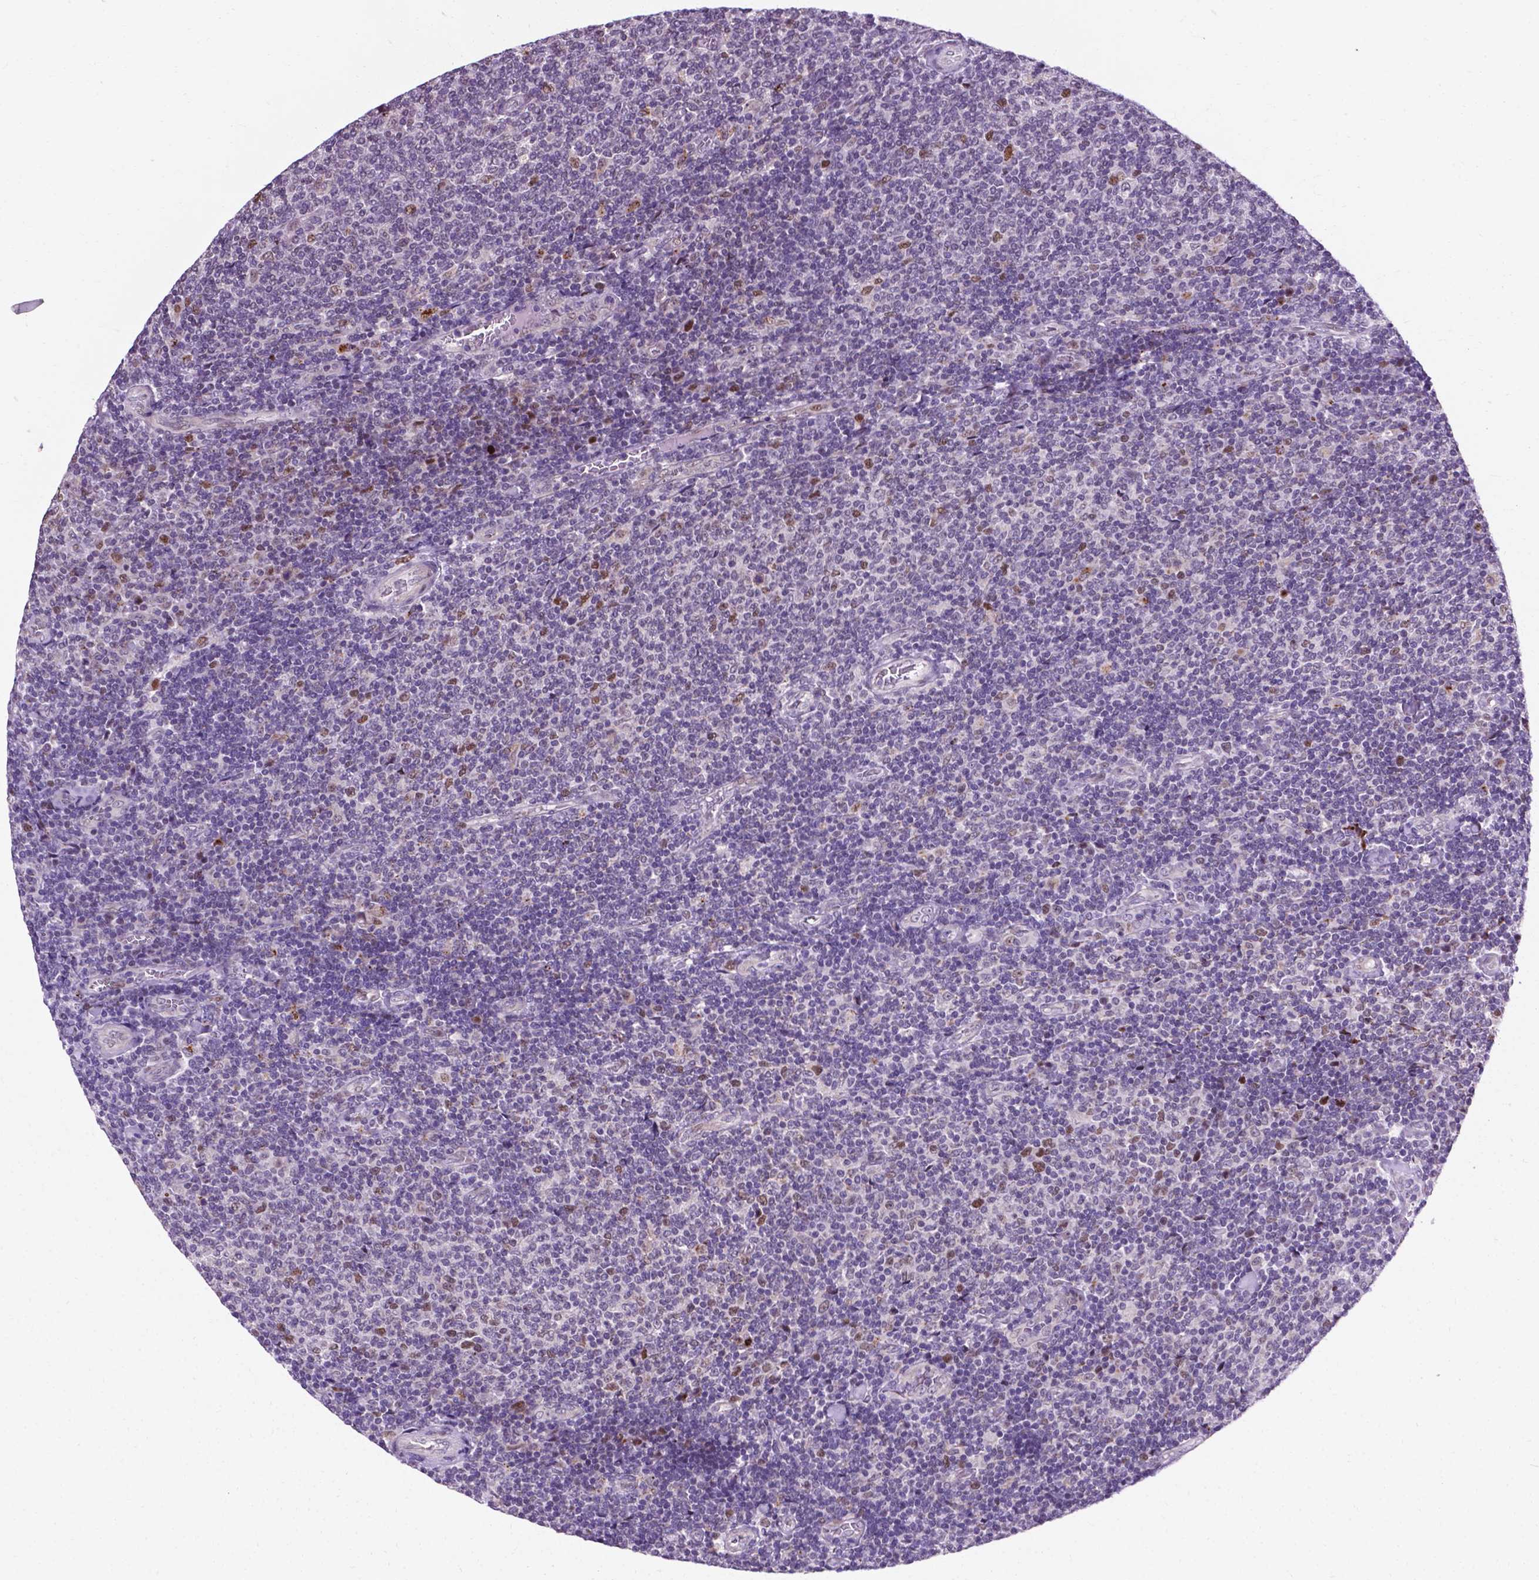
{"staining": {"intensity": "negative", "quantity": "none", "location": "none"}, "tissue": "lymphoma", "cell_type": "Tumor cells", "image_type": "cancer", "snomed": [{"axis": "morphology", "description": "Malignant lymphoma, non-Hodgkin's type, Low grade"}, {"axis": "topography", "description": "Lymph node"}], "caption": "Malignant lymphoma, non-Hodgkin's type (low-grade) was stained to show a protein in brown. There is no significant expression in tumor cells. The staining is performed using DAB (3,3'-diaminobenzidine) brown chromogen with nuclei counter-stained in using hematoxylin.", "gene": "SMAD3", "patient": {"sex": "male", "age": 52}}